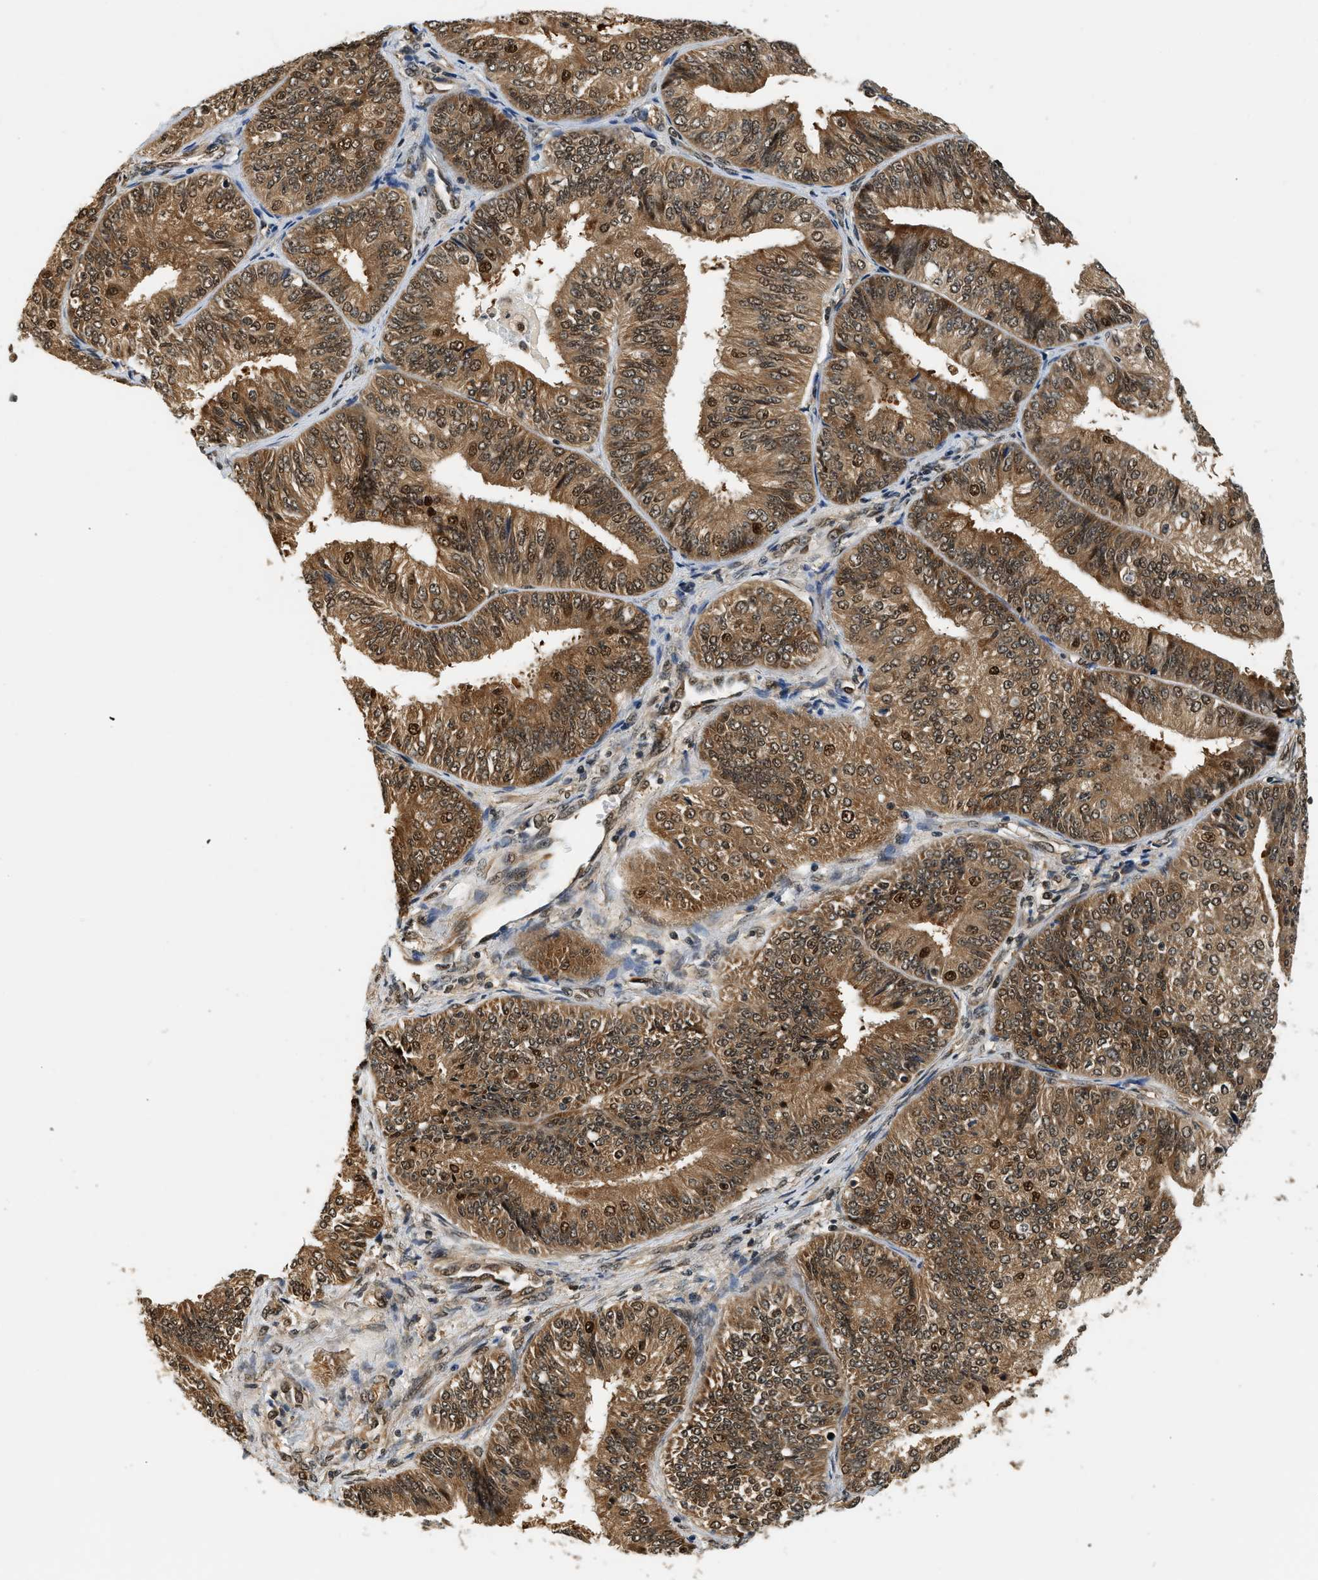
{"staining": {"intensity": "strong", "quantity": ">75%", "location": "cytoplasmic/membranous,nuclear"}, "tissue": "endometrial cancer", "cell_type": "Tumor cells", "image_type": "cancer", "snomed": [{"axis": "morphology", "description": "Adenocarcinoma, NOS"}, {"axis": "topography", "description": "Endometrium"}], "caption": "Tumor cells exhibit high levels of strong cytoplasmic/membranous and nuclear staining in about >75% of cells in endometrial adenocarcinoma.", "gene": "PSMD3", "patient": {"sex": "female", "age": 58}}